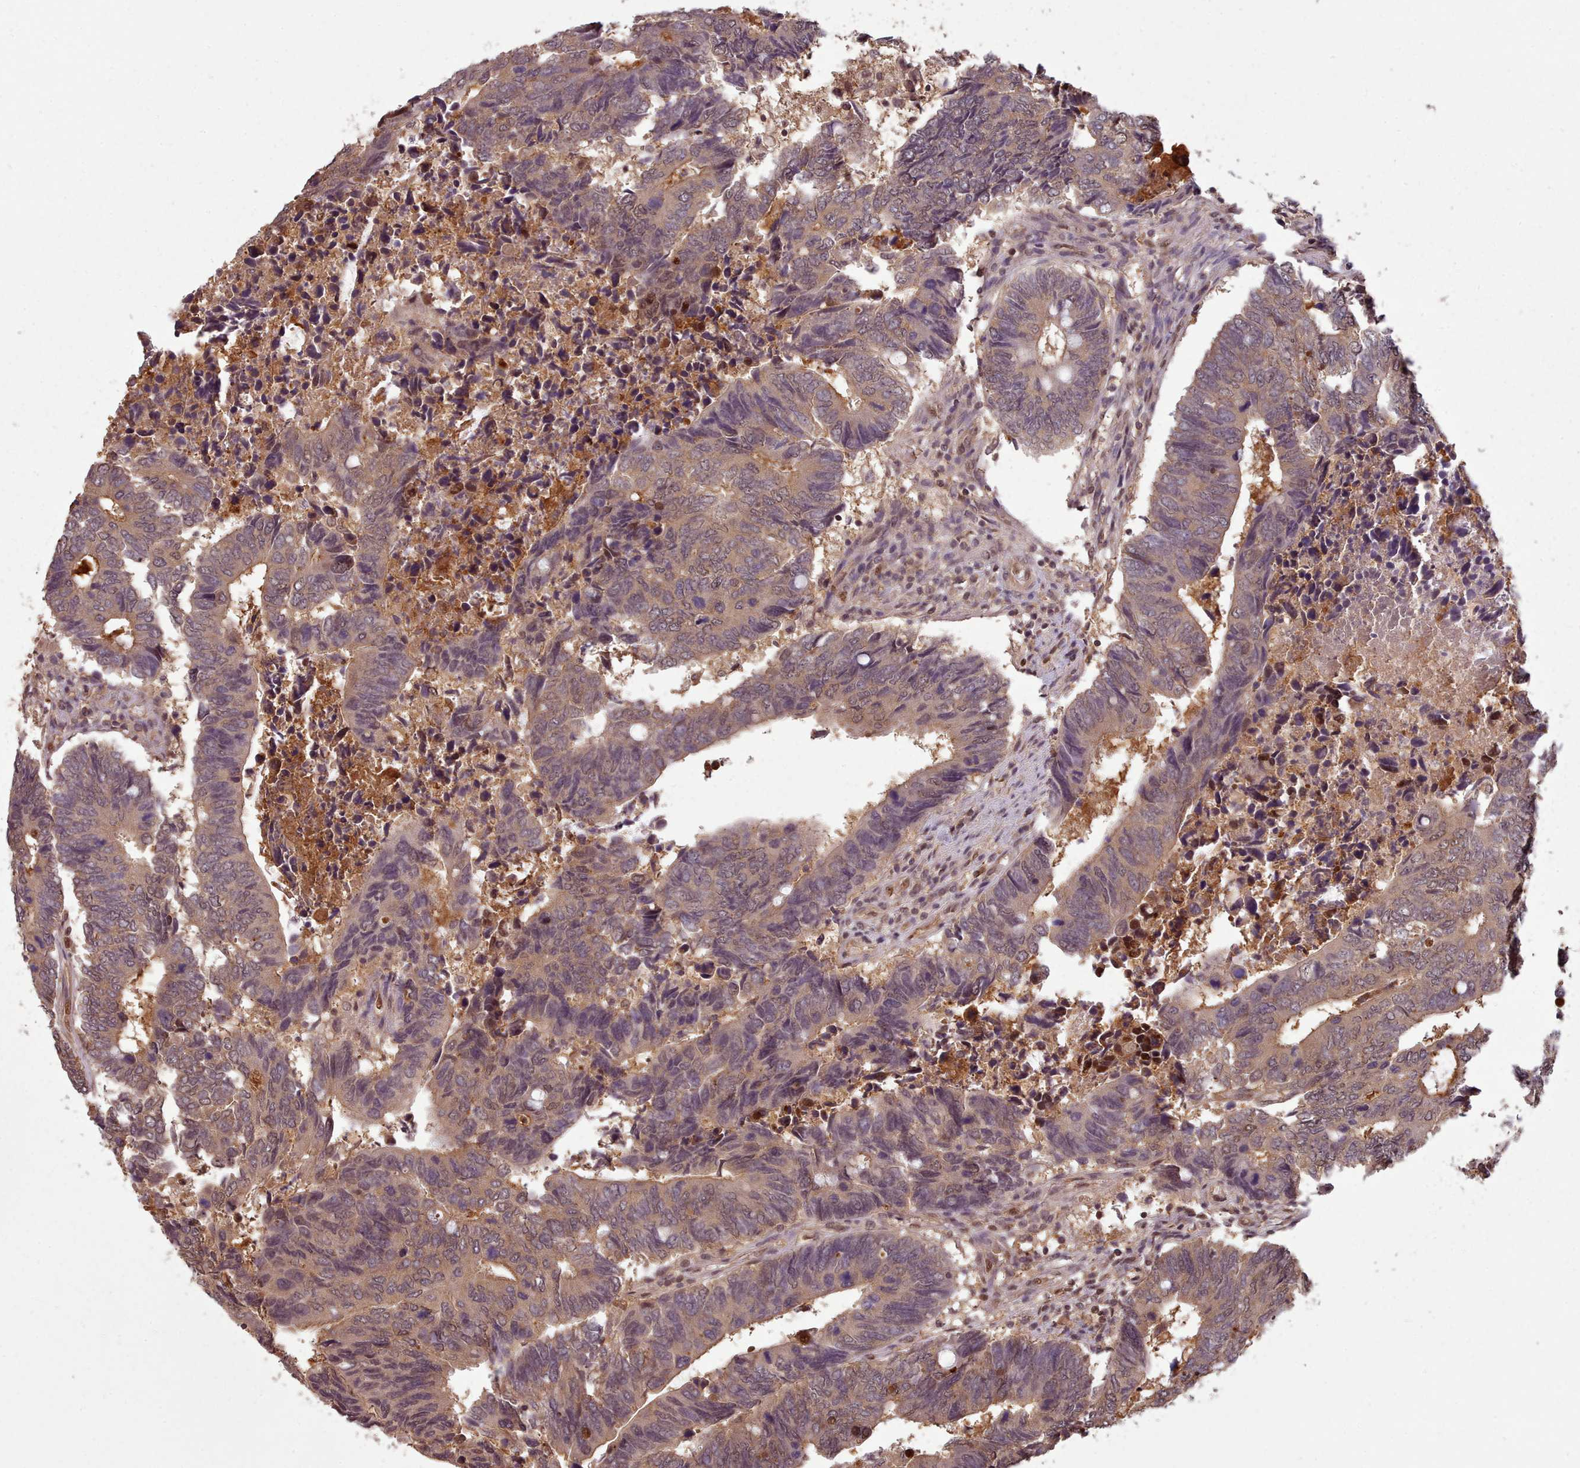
{"staining": {"intensity": "weak", "quantity": ">75%", "location": "cytoplasmic/membranous"}, "tissue": "colorectal cancer", "cell_type": "Tumor cells", "image_type": "cancer", "snomed": [{"axis": "morphology", "description": "Adenocarcinoma, NOS"}, {"axis": "topography", "description": "Colon"}], "caption": "The histopathology image shows a brown stain indicating the presence of a protein in the cytoplasmic/membranous of tumor cells in adenocarcinoma (colorectal).", "gene": "RPS27A", "patient": {"sex": "male", "age": 87}}